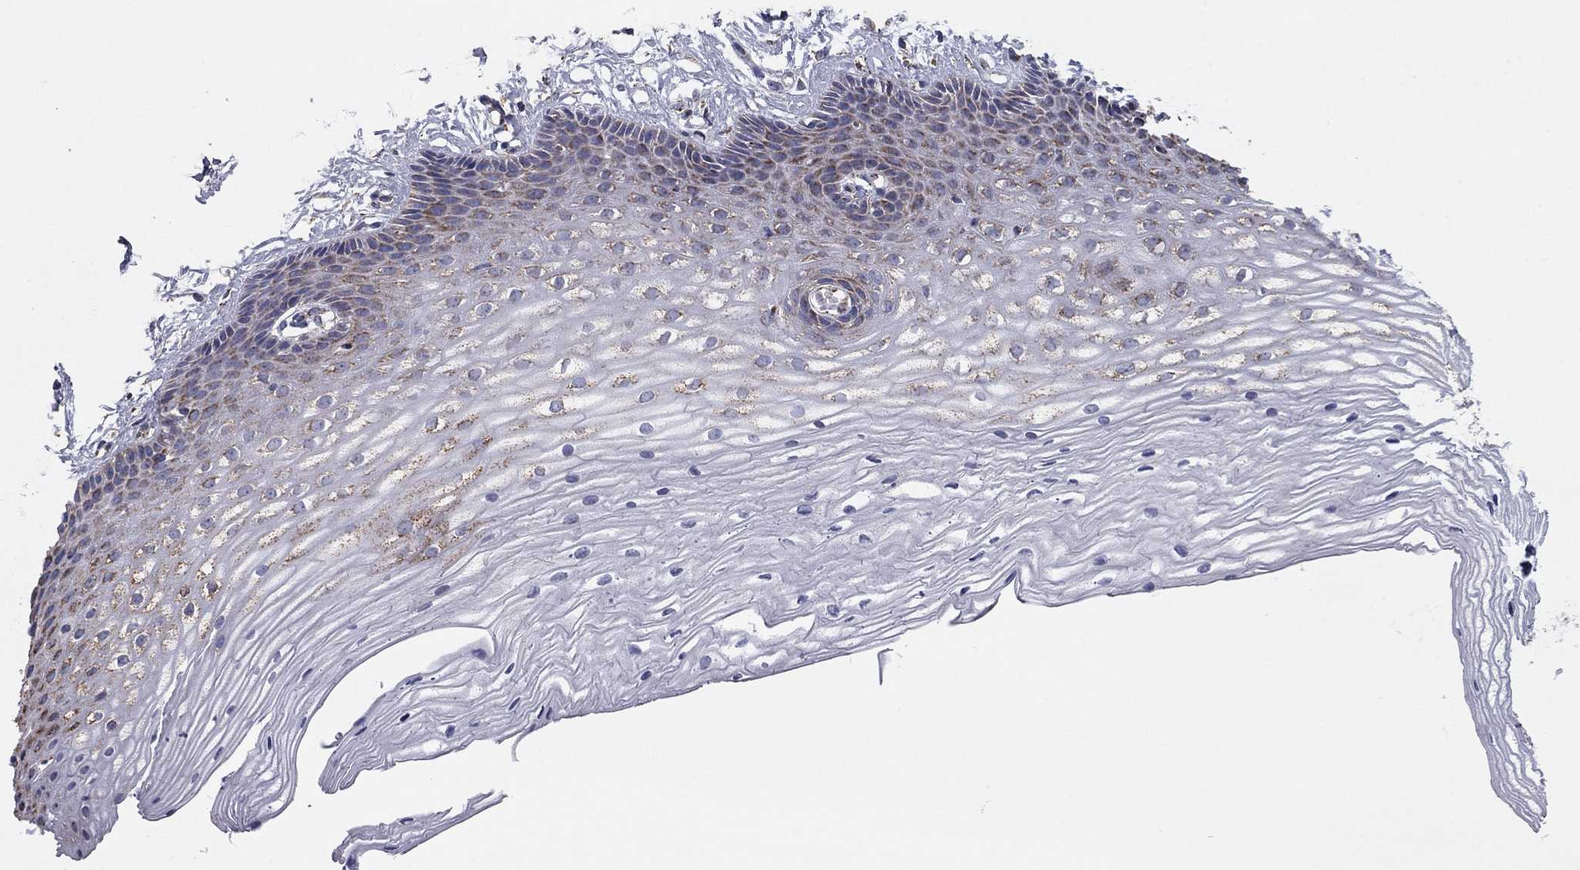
{"staining": {"intensity": "moderate", "quantity": "25%-75%", "location": "cytoplasmic/membranous"}, "tissue": "cervix", "cell_type": "Glandular cells", "image_type": "normal", "snomed": [{"axis": "morphology", "description": "Normal tissue, NOS"}, {"axis": "topography", "description": "Cervix"}], "caption": "Glandular cells show moderate cytoplasmic/membranous staining in approximately 25%-75% of cells in normal cervix.", "gene": "NDUFV1", "patient": {"sex": "female", "age": 40}}